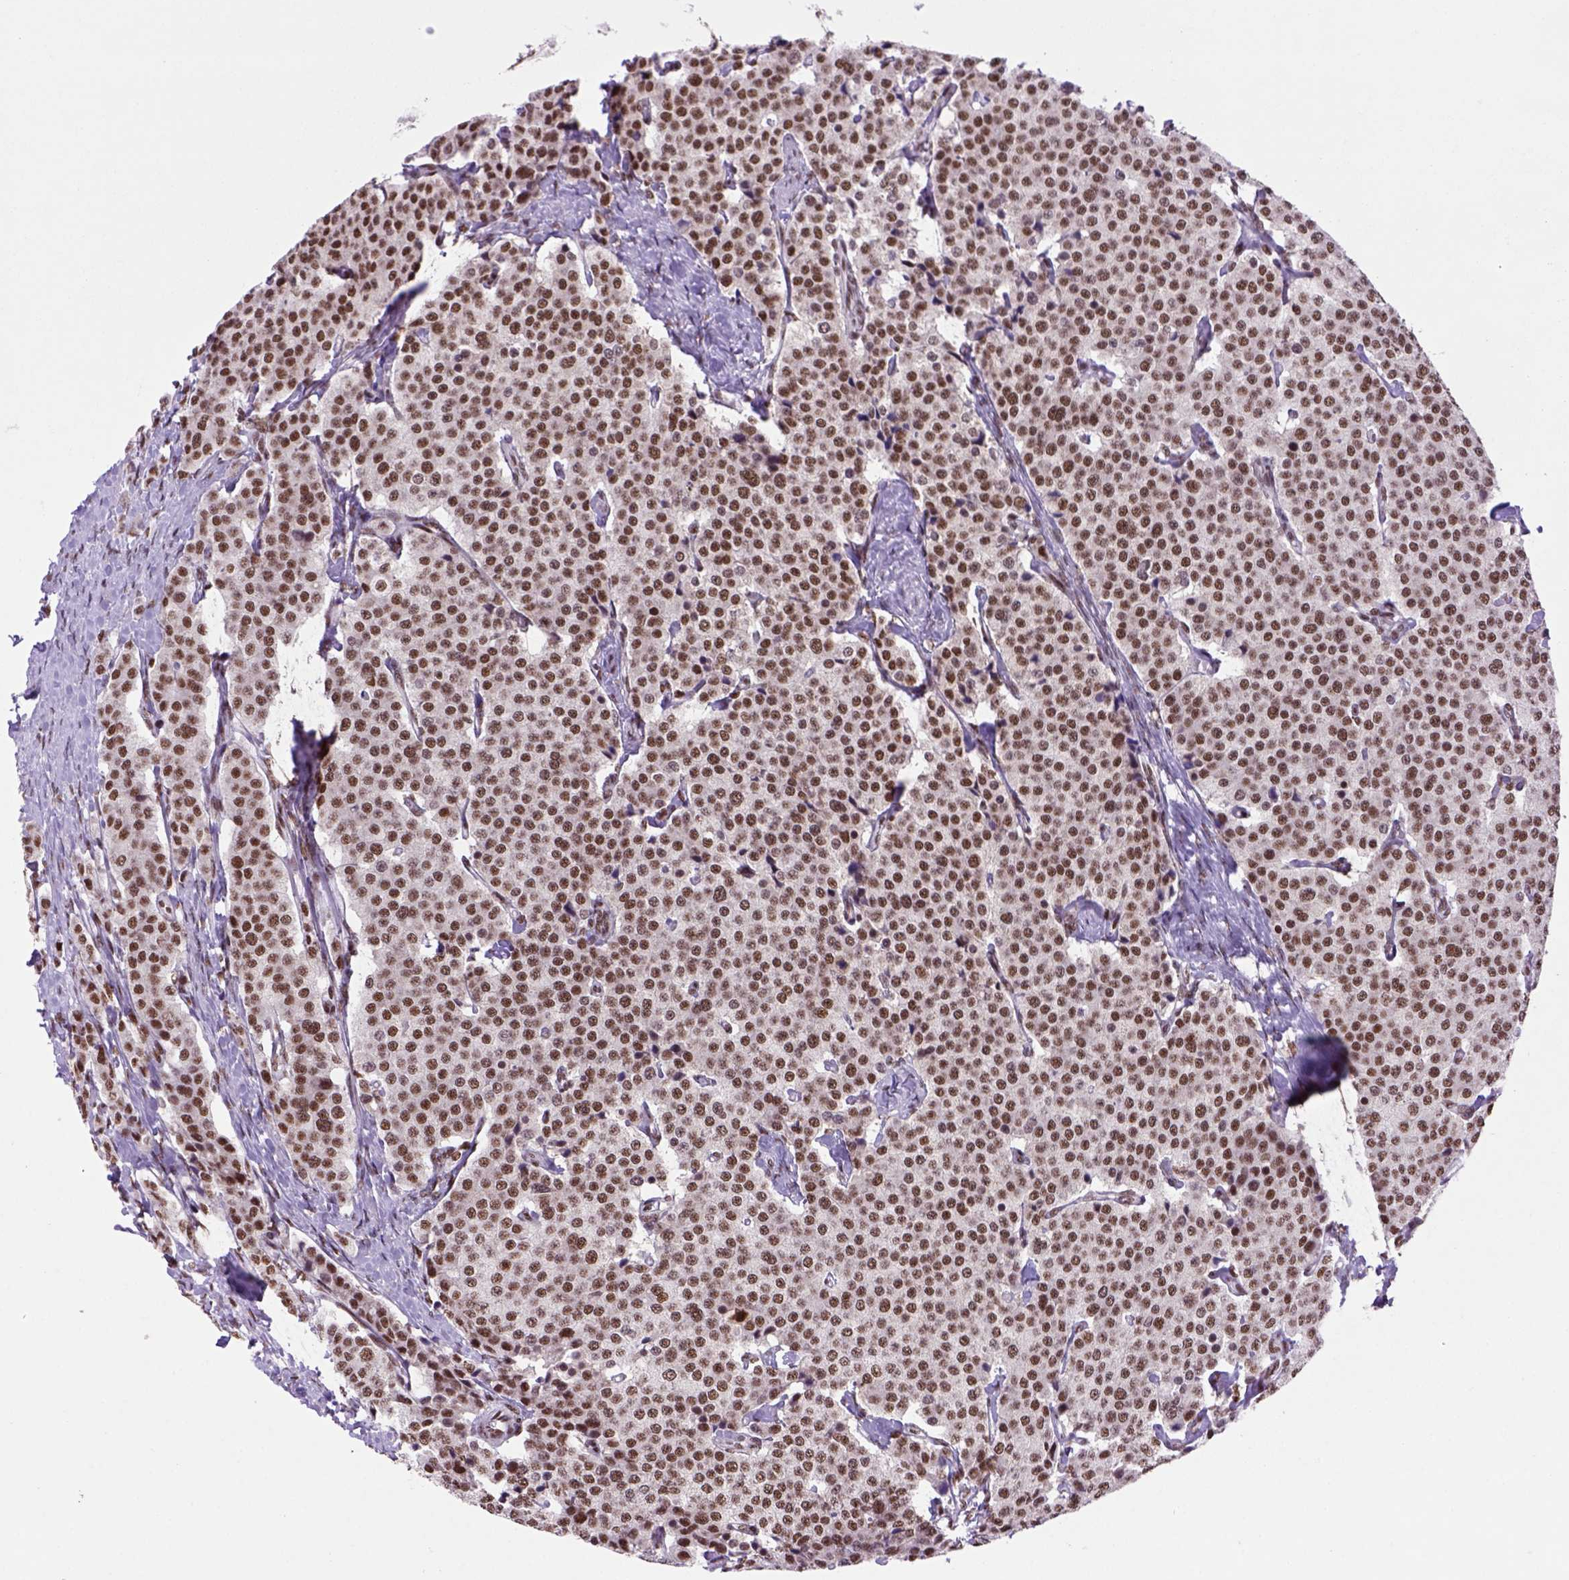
{"staining": {"intensity": "moderate", "quantity": ">75%", "location": "nuclear"}, "tissue": "carcinoid", "cell_type": "Tumor cells", "image_type": "cancer", "snomed": [{"axis": "morphology", "description": "Carcinoid, malignant, NOS"}, {"axis": "topography", "description": "Small intestine"}], "caption": "The photomicrograph shows a brown stain indicating the presence of a protein in the nuclear of tumor cells in carcinoid.", "gene": "NSMCE2", "patient": {"sex": "female", "age": 58}}